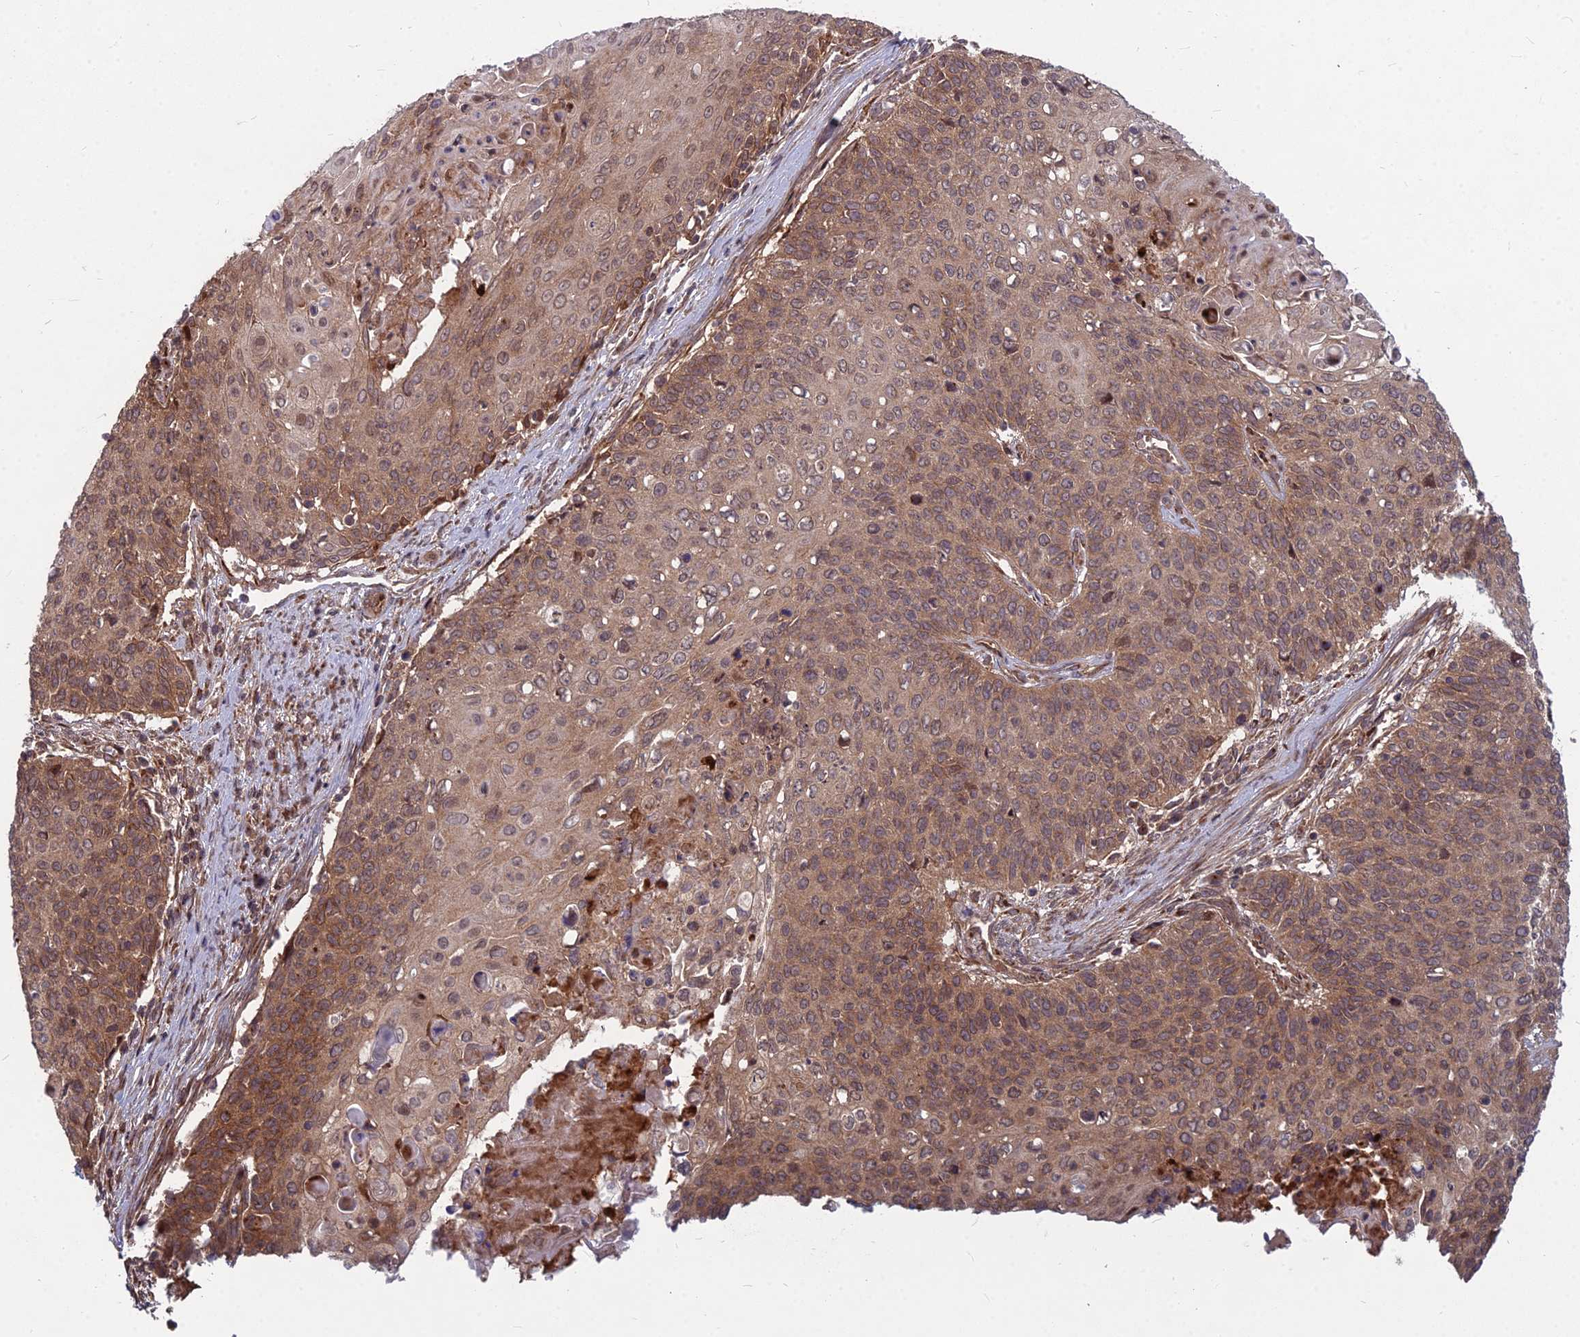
{"staining": {"intensity": "moderate", "quantity": ">75%", "location": "cytoplasmic/membranous"}, "tissue": "cervical cancer", "cell_type": "Tumor cells", "image_type": "cancer", "snomed": [{"axis": "morphology", "description": "Squamous cell carcinoma, NOS"}, {"axis": "topography", "description": "Cervix"}], "caption": "About >75% of tumor cells in squamous cell carcinoma (cervical) exhibit moderate cytoplasmic/membranous protein positivity as visualized by brown immunohistochemical staining.", "gene": "MFSD8", "patient": {"sex": "female", "age": 39}}